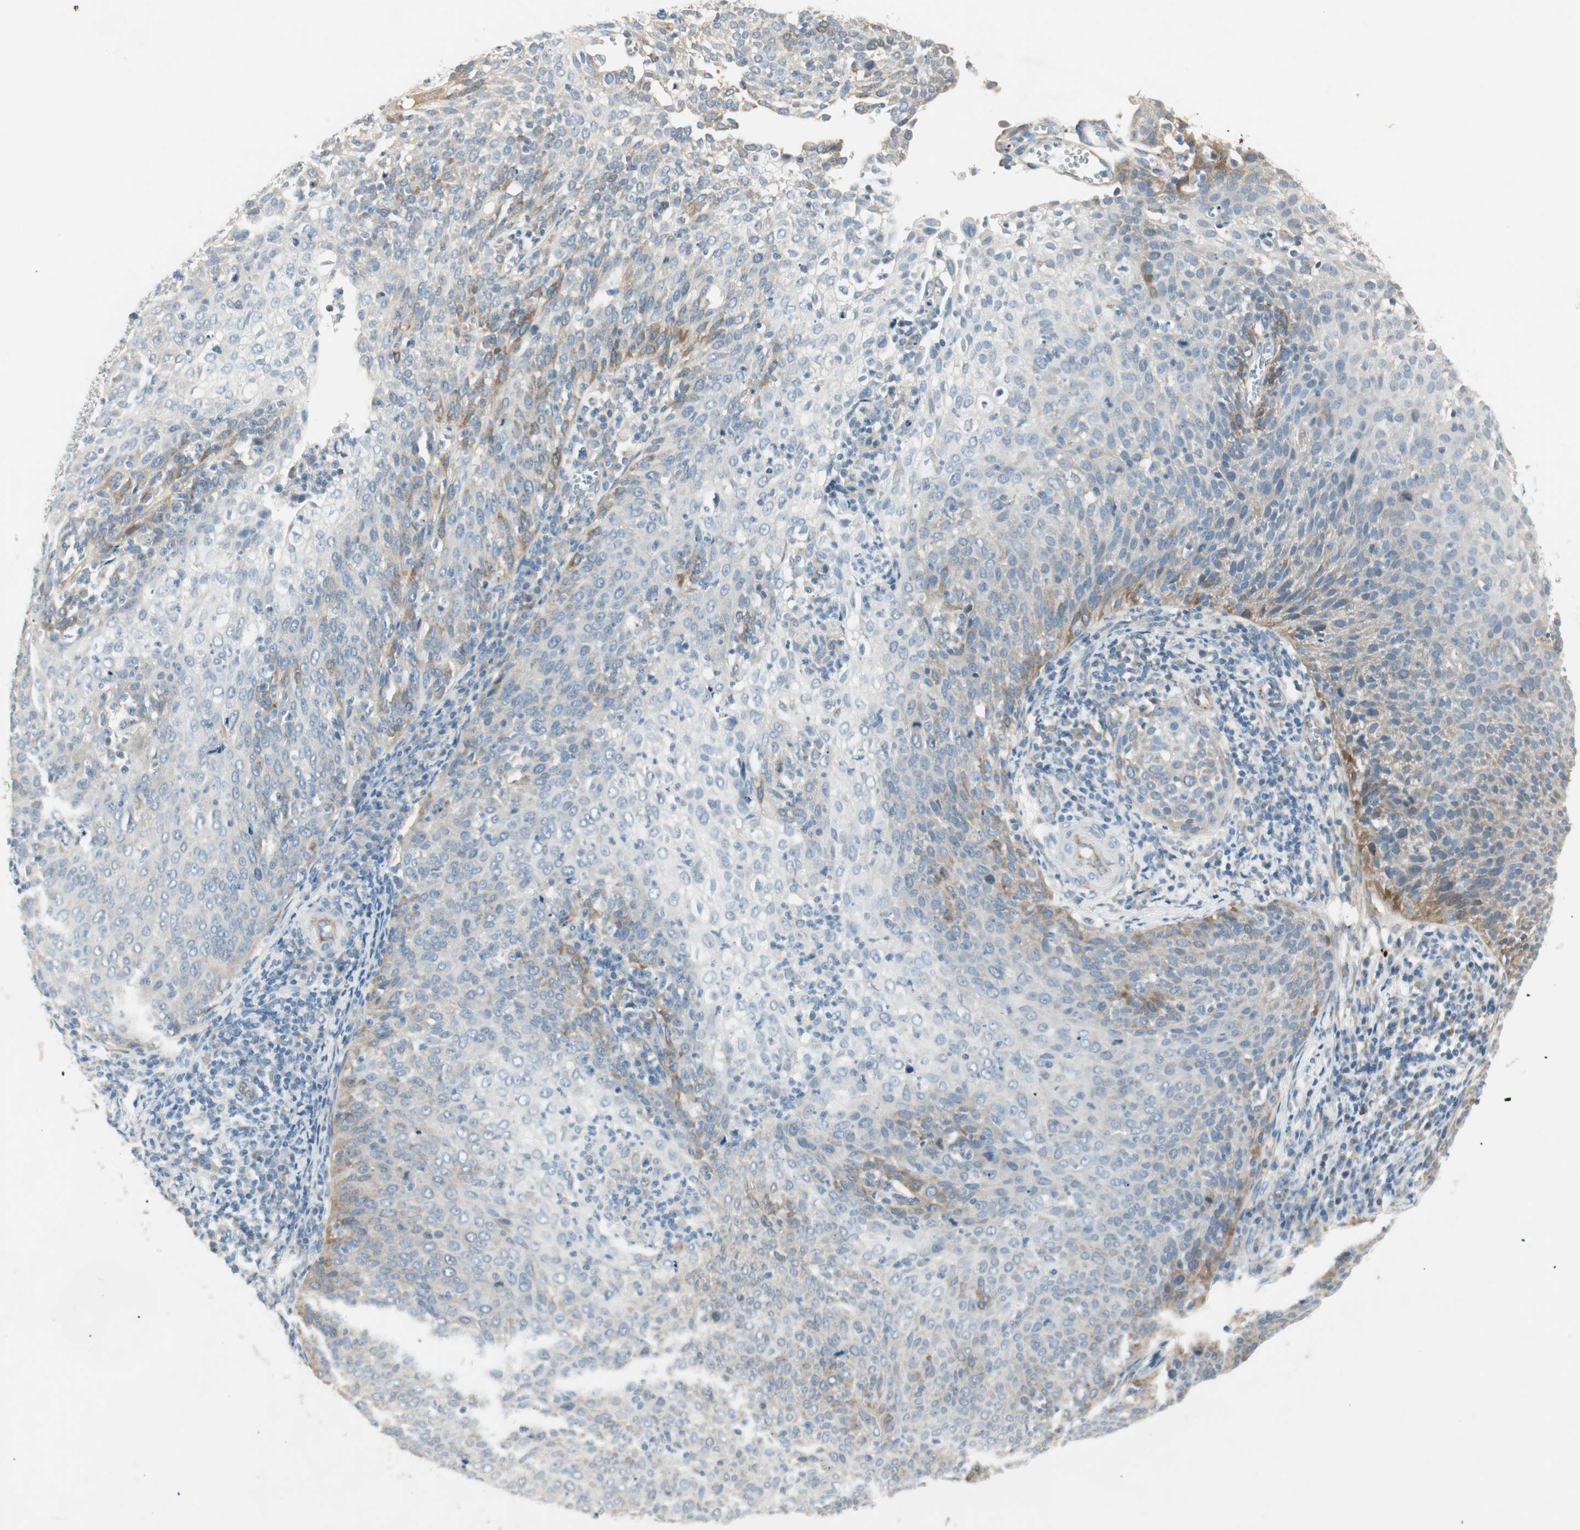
{"staining": {"intensity": "moderate", "quantity": "<25%", "location": "cytoplasmic/membranous"}, "tissue": "cervical cancer", "cell_type": "Tumor cells", "image_type": "cancer", "snomed": [{"axis": "morphology", "description": "Squamous cell carcinoma, NOS"}, {"axis": "topography", "description": "Cervix"}], "caption": "Tumor cells display low levels of moderate cytoplasmic/membranous staining in about <25% of cells in human cervical squamous cell carcinoma. Immunohistochemistry stains the protein of interest in brown and the nuclei are stained blue.", "gene": "STON1-GTF2A1L", "patient": {"sex": "female", "age": 38}}